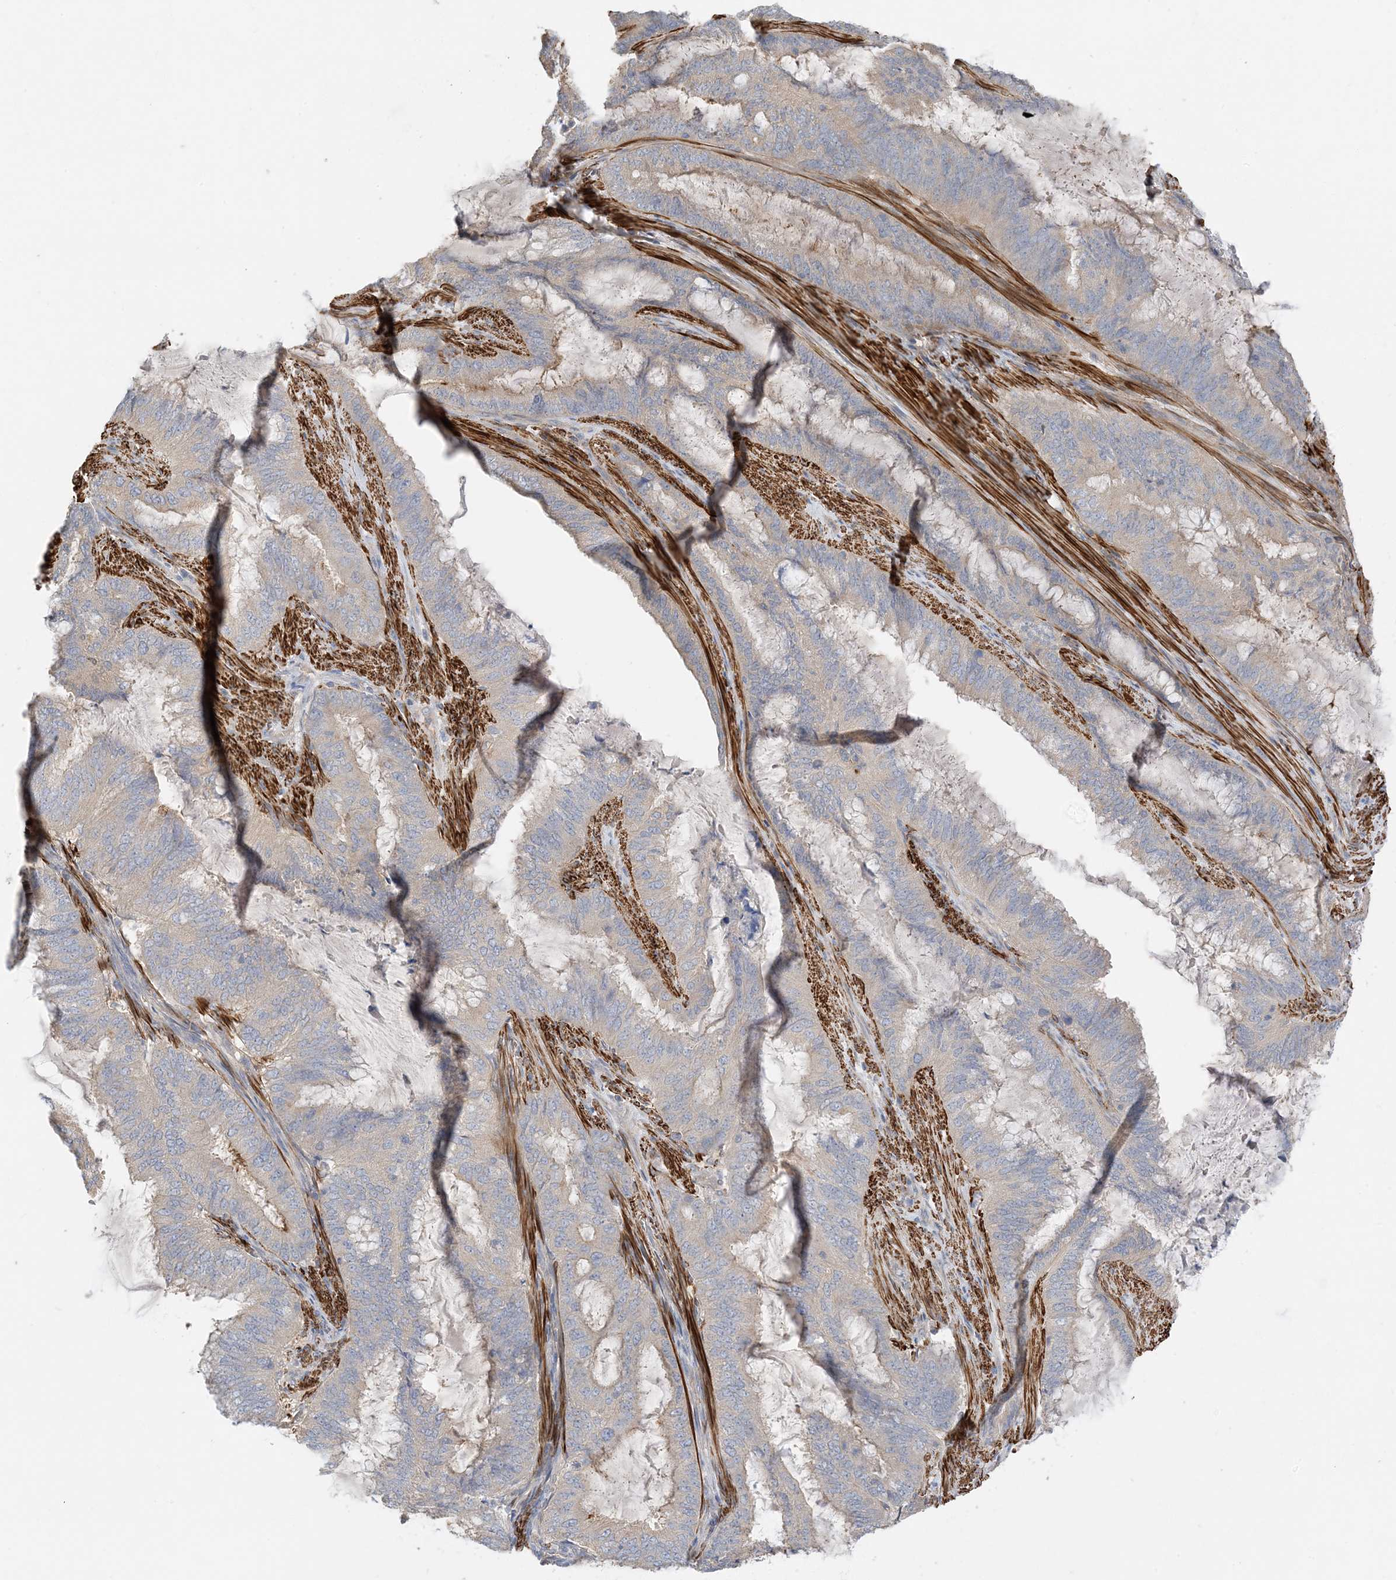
{"staining": {"intensity": "negative", "quantity": "none", "location": "none"}, "tissue": "endometrial cancer", "cell_type": "Tumor cells", "image_type": "cancer", "snomed": [{"axis": "morphology", "description": "Adenocarcinoma, NOS"}, {"axis": "topography", "description": "Endometrium"}], "caption": "This image is of endometrial cancer (adenocarcinoma) stained with IHC to label a protein in brown with the nuclei are counter-stained blue. There is no expression in tumor cells.", "gene": "KIFBP", "patient": {"sex": "female", "age": 51}}